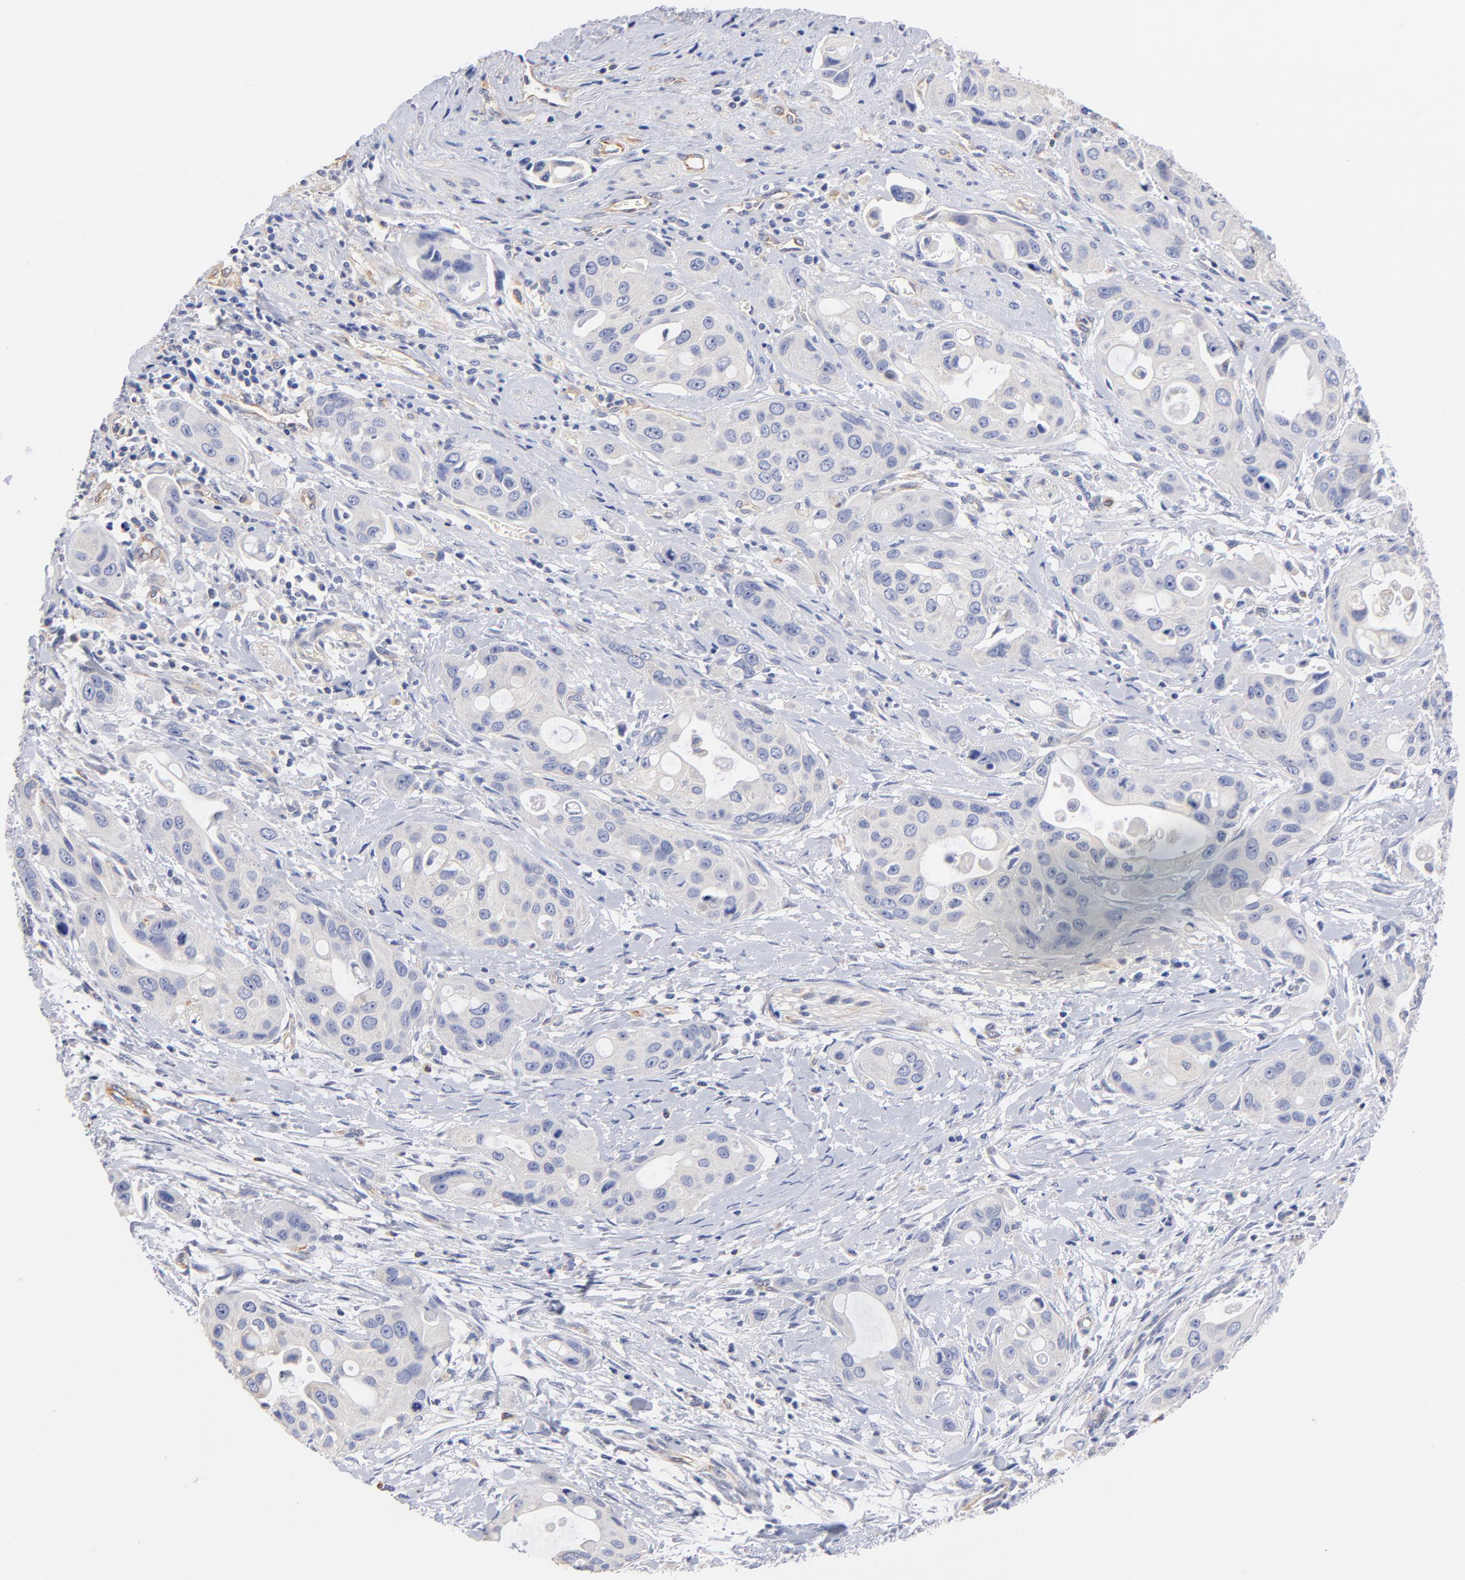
{"staining": {"intensity": "negative", "quantity": "none", "location": "none"}, "tissue": "pancreatic cancer", "cell_type": "Tumor cells", "image_type": "cancer", "snomed": [{"axis": "morphology", "description": "Adenocarcinoma, NOS"}, {"axis": "topography", "description": "Pancreas"}], "caption": "Immunohistochemistry (IHC) of human pancreatic adenocarcinoma reveals no positivity in tumor cells. Brightfield microscopy of immunohistochemistry stained with DAB (3,3'-diaminobenzidine) (brown) and hematoxylin (blue), captured at high magnification.", "gene": "HS3ST1", "patient": {"sex": "female", "age": 60}}